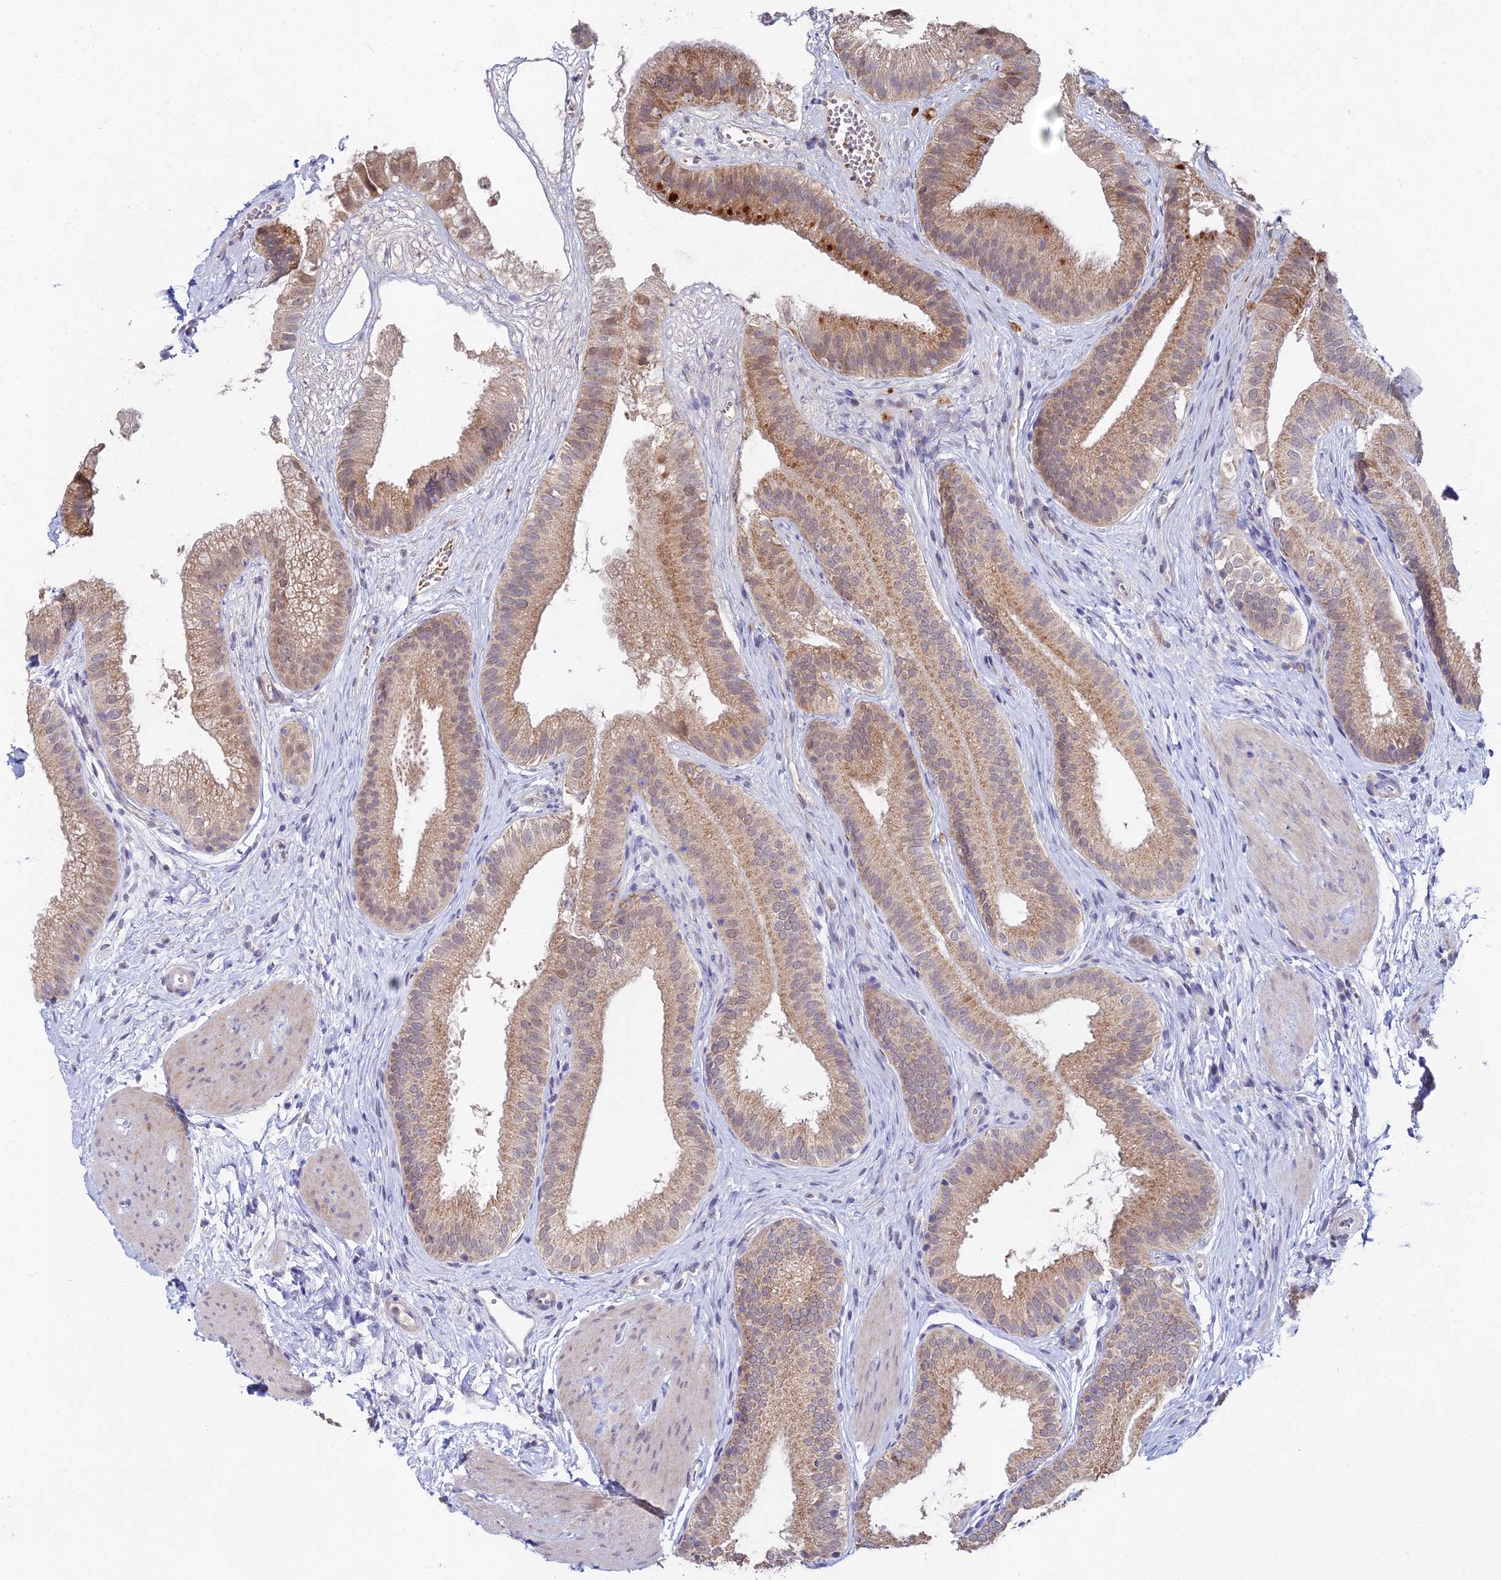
{"staining": {"intensity": "moderate", "quantity": ">75%", "location": "cytoplasmic/membranous"}, "tissue": "gallbladder", "cell_type": "Glandular cells", "image_type": "normal", "snomed": [{"axis": "morphology", "description": "Normal tissue, NOS"}, {"axis": "topography", "description": "Gallbladder"}], "caption": "Protein expression by IHC reveals moderate cytoplasmic/membranous expression in approximately >75% of glandular cells in benign gallbladder. Using DAB (3,3'-diaminobenzidine) (brown) and hematoxylin (blue) stains, captured at high magnification using brightfield microscopy.", "gene": "WDR43", "patient": {"sex": "female", "age": 54}}